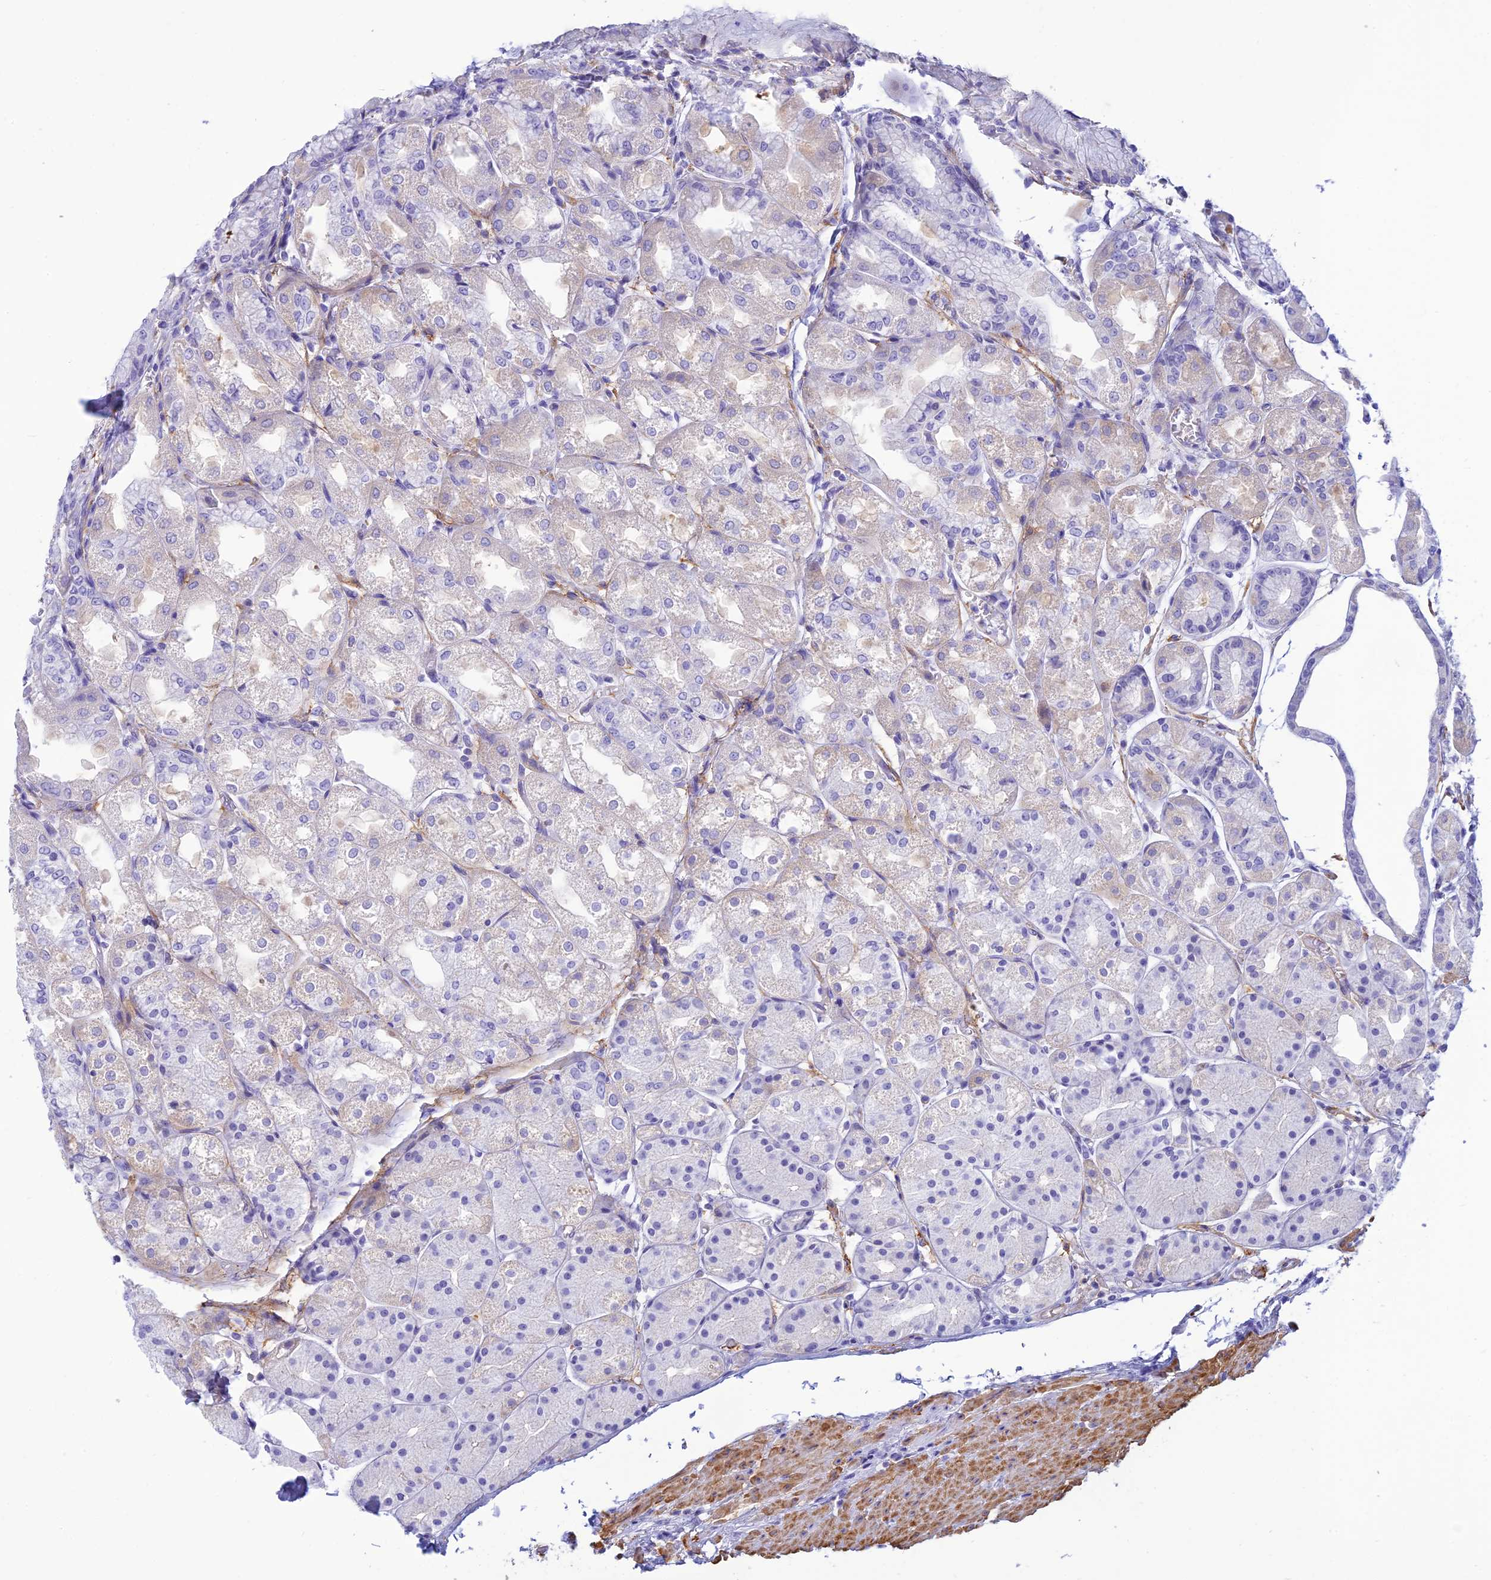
{"staining": {"intensity": "weak", "quantity": "<25%", "location": "cytoplasmic/membranous"}, "tissue": "stomach", "cell_type": "Glandular cells", "image_type": "normal", "snomed": [{"axis": "morphology", "description": "Normal tissue, NOS"}, {"axis": "topography", "description": "Stomach, upper"}], "caption": "Human stomach stained for a protein using IHC exhibits no staining in glandular cells.", "gene": "FBXW4", "patient": {"sex": "male", "age": 72}}